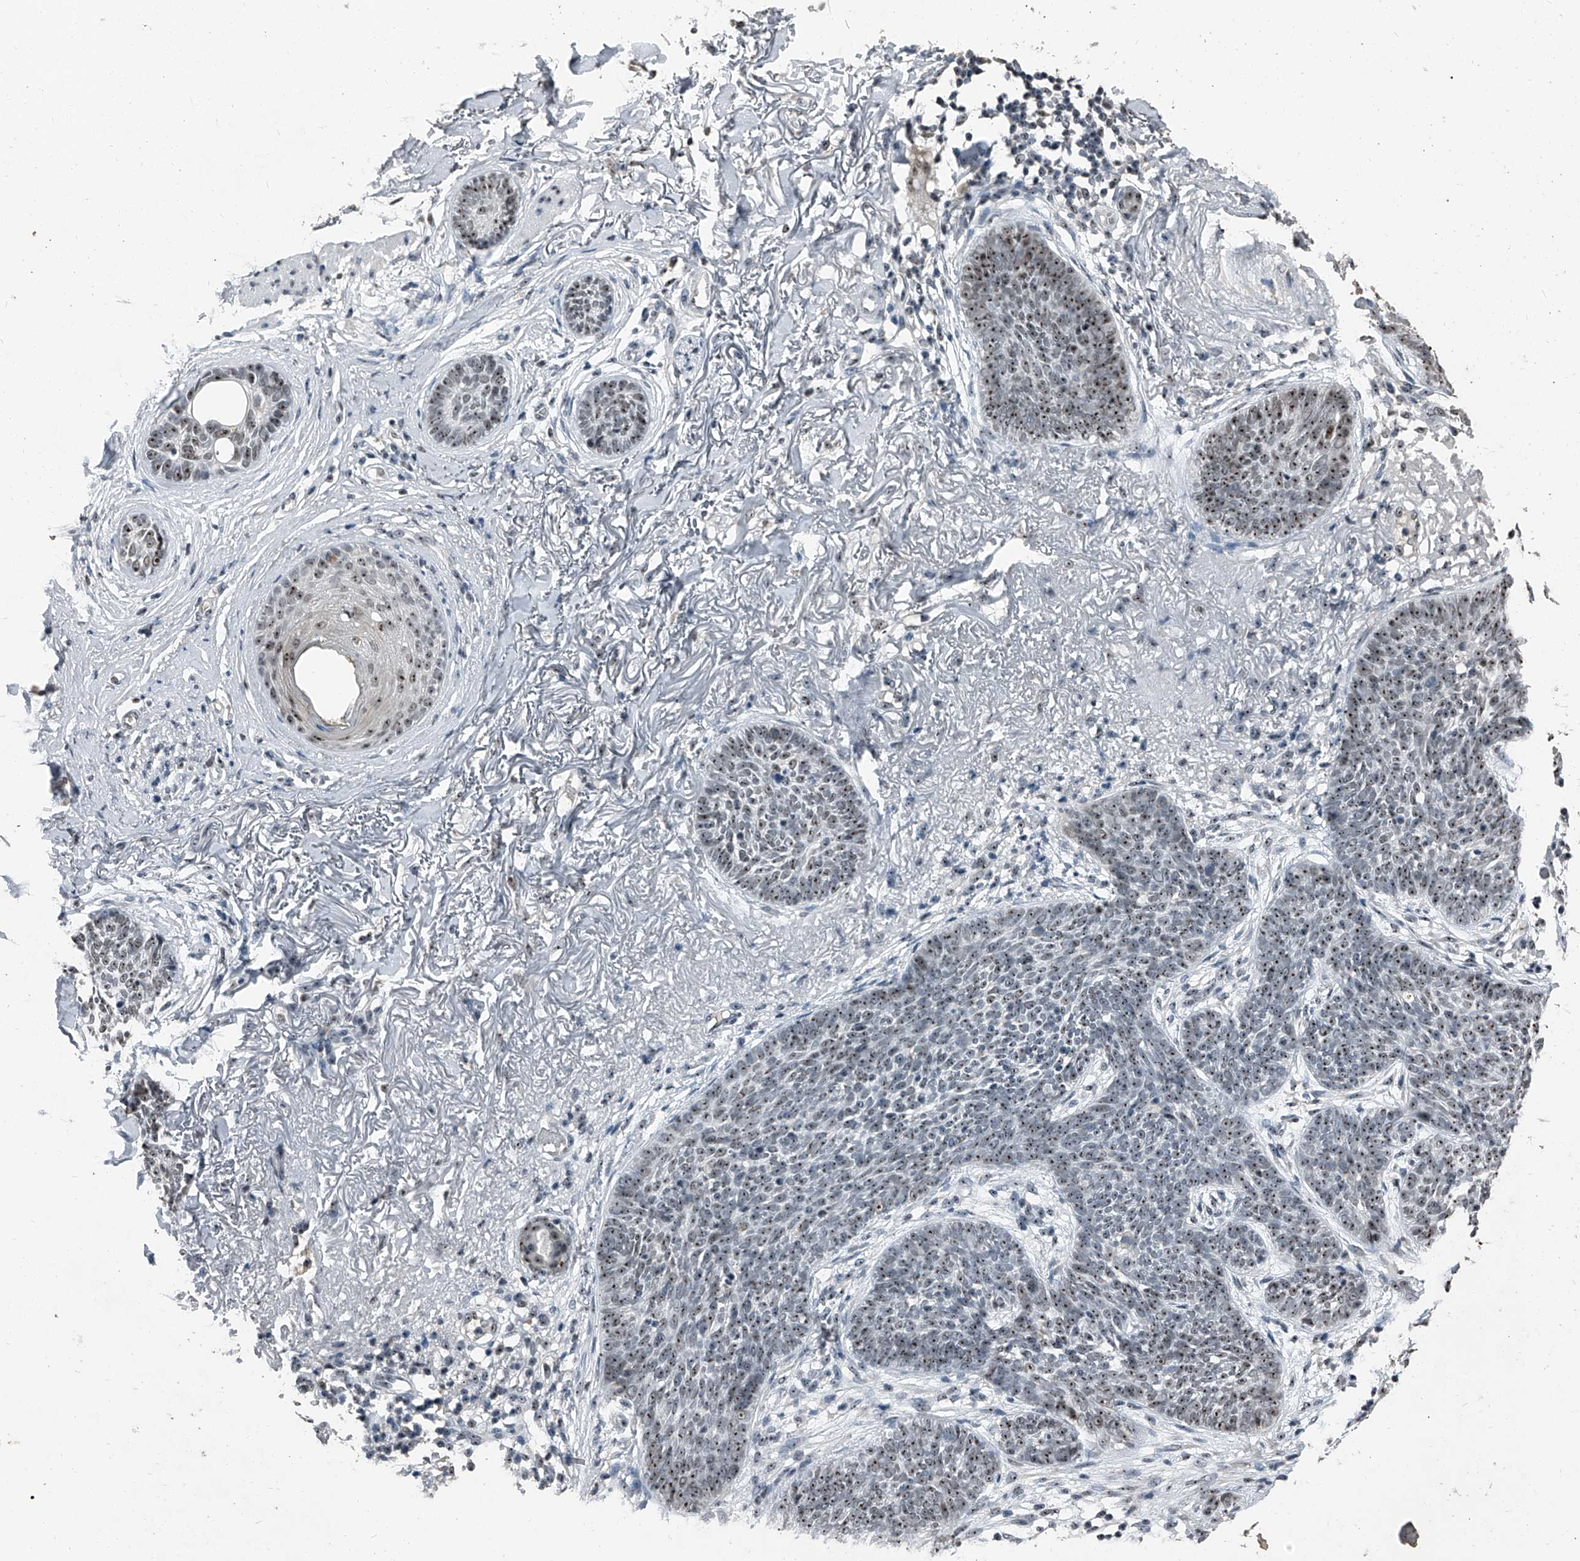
{"staining": {"intensity": "moderate", "quantity": ">75%", "location": "nuclear"}, "tissue": "skin cancer", "cell_type": "Tumor cells", "image_type": "cancer", "snomed": [{"axis": "morphology", "description": "Basal cell carcinoma"}, {"axis": "topography", "description": "Skin"}], "caption": "Protein staining by immunohistochemistry reveals moderate nuclear staining in approximately >75% of tumor cells in basal cell carcinoma (skin). (DAB (3,3'-diaminobenzidine) = brown stain, brightfield microscopy at high magnification).", "gene": "TCOF1", "patient": {"sex": "female", "age": 70}}